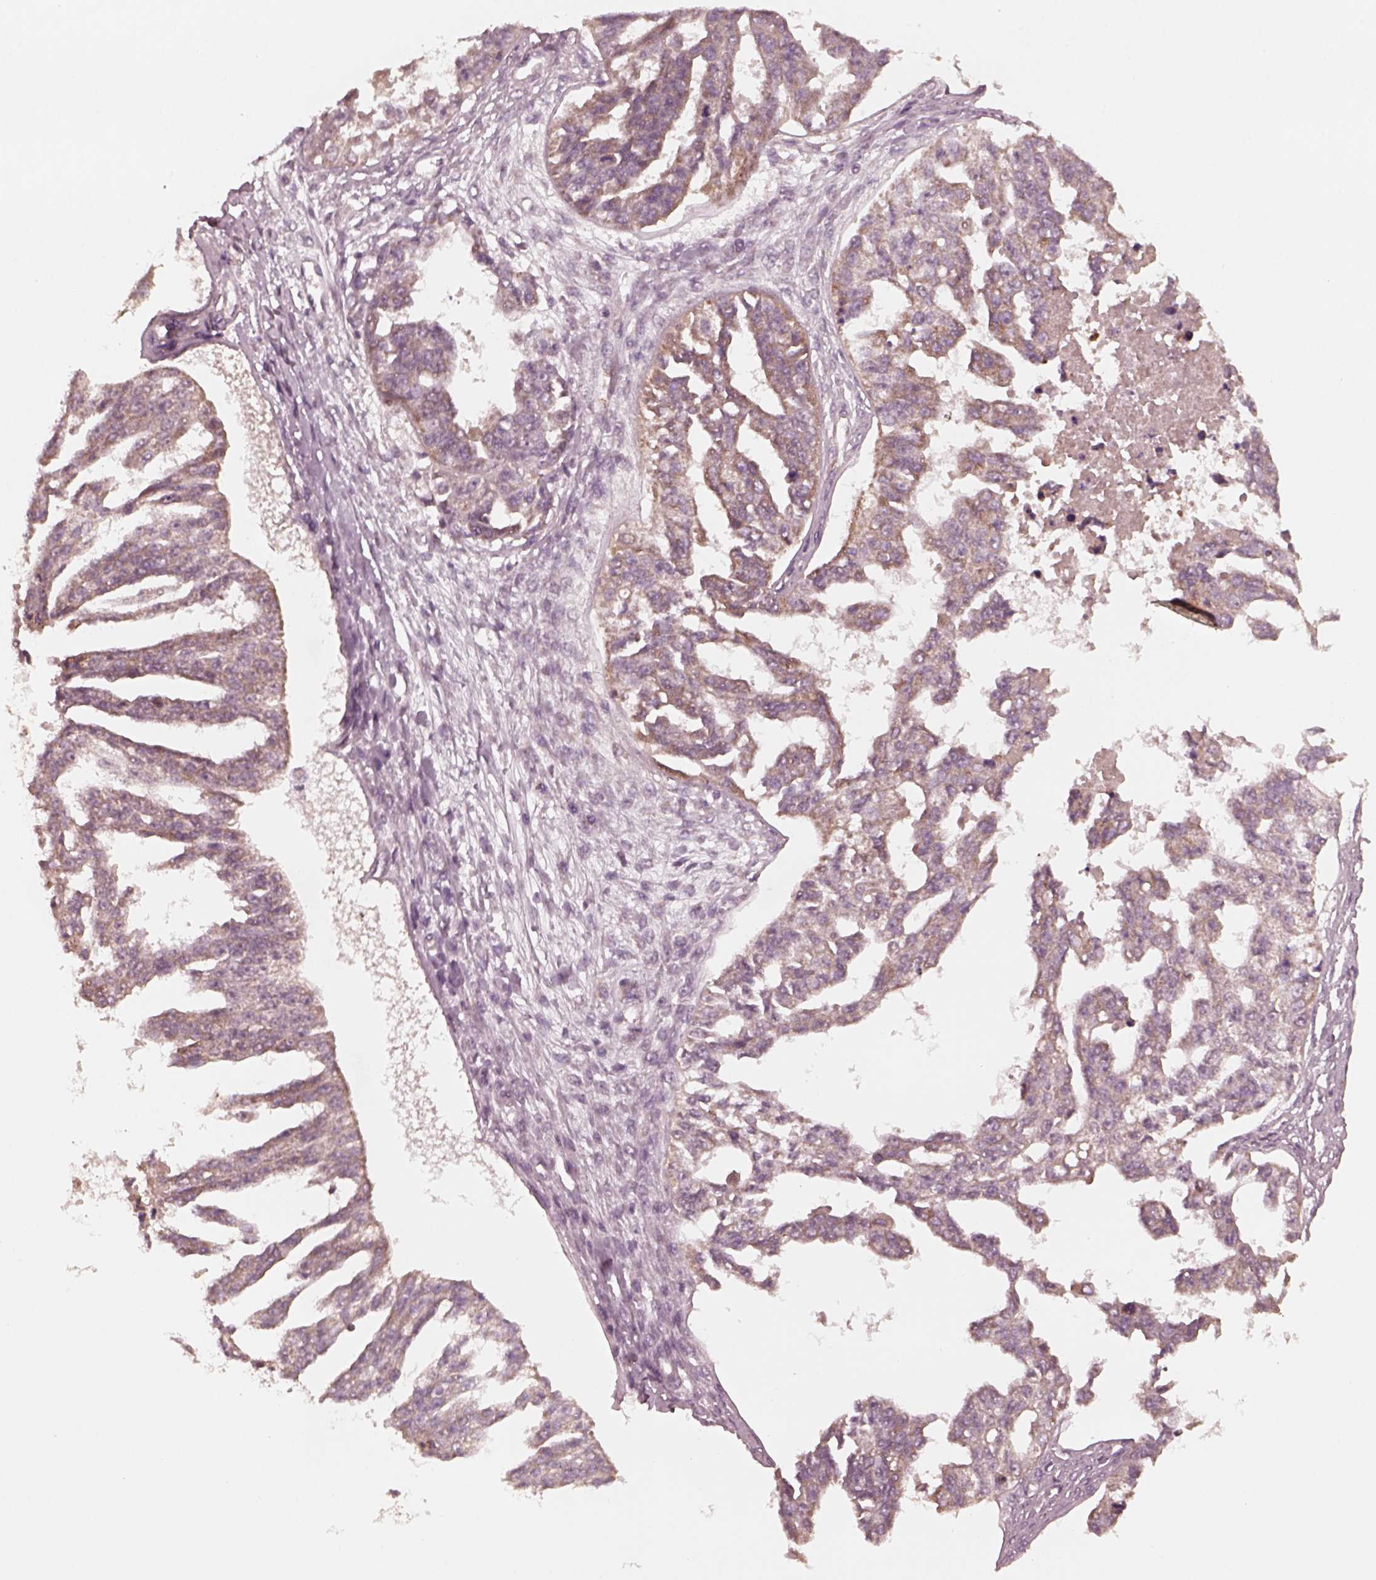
{"staining": {"intensity": "weak", "quantity": "<25%", "location": "cytoplasmic/membranous"}, "tissue": "ovarian cancer", "cell_type": "Tumor cells", "image_type": "cancer", "snomed": [{"axis": "morphology", "description": "Cystadenocarcinoma, serous, NOS"}, {"axis": "topography", "description": "Ovary"}], "caption": "Serous cystadenocarcinoma (ovarian) stained for a protein using immunohistochemistry (IHC) demonstrates no staining tumor cells.", "gene": "FAF2", "patient": {"sex": "female", "age": 58}}